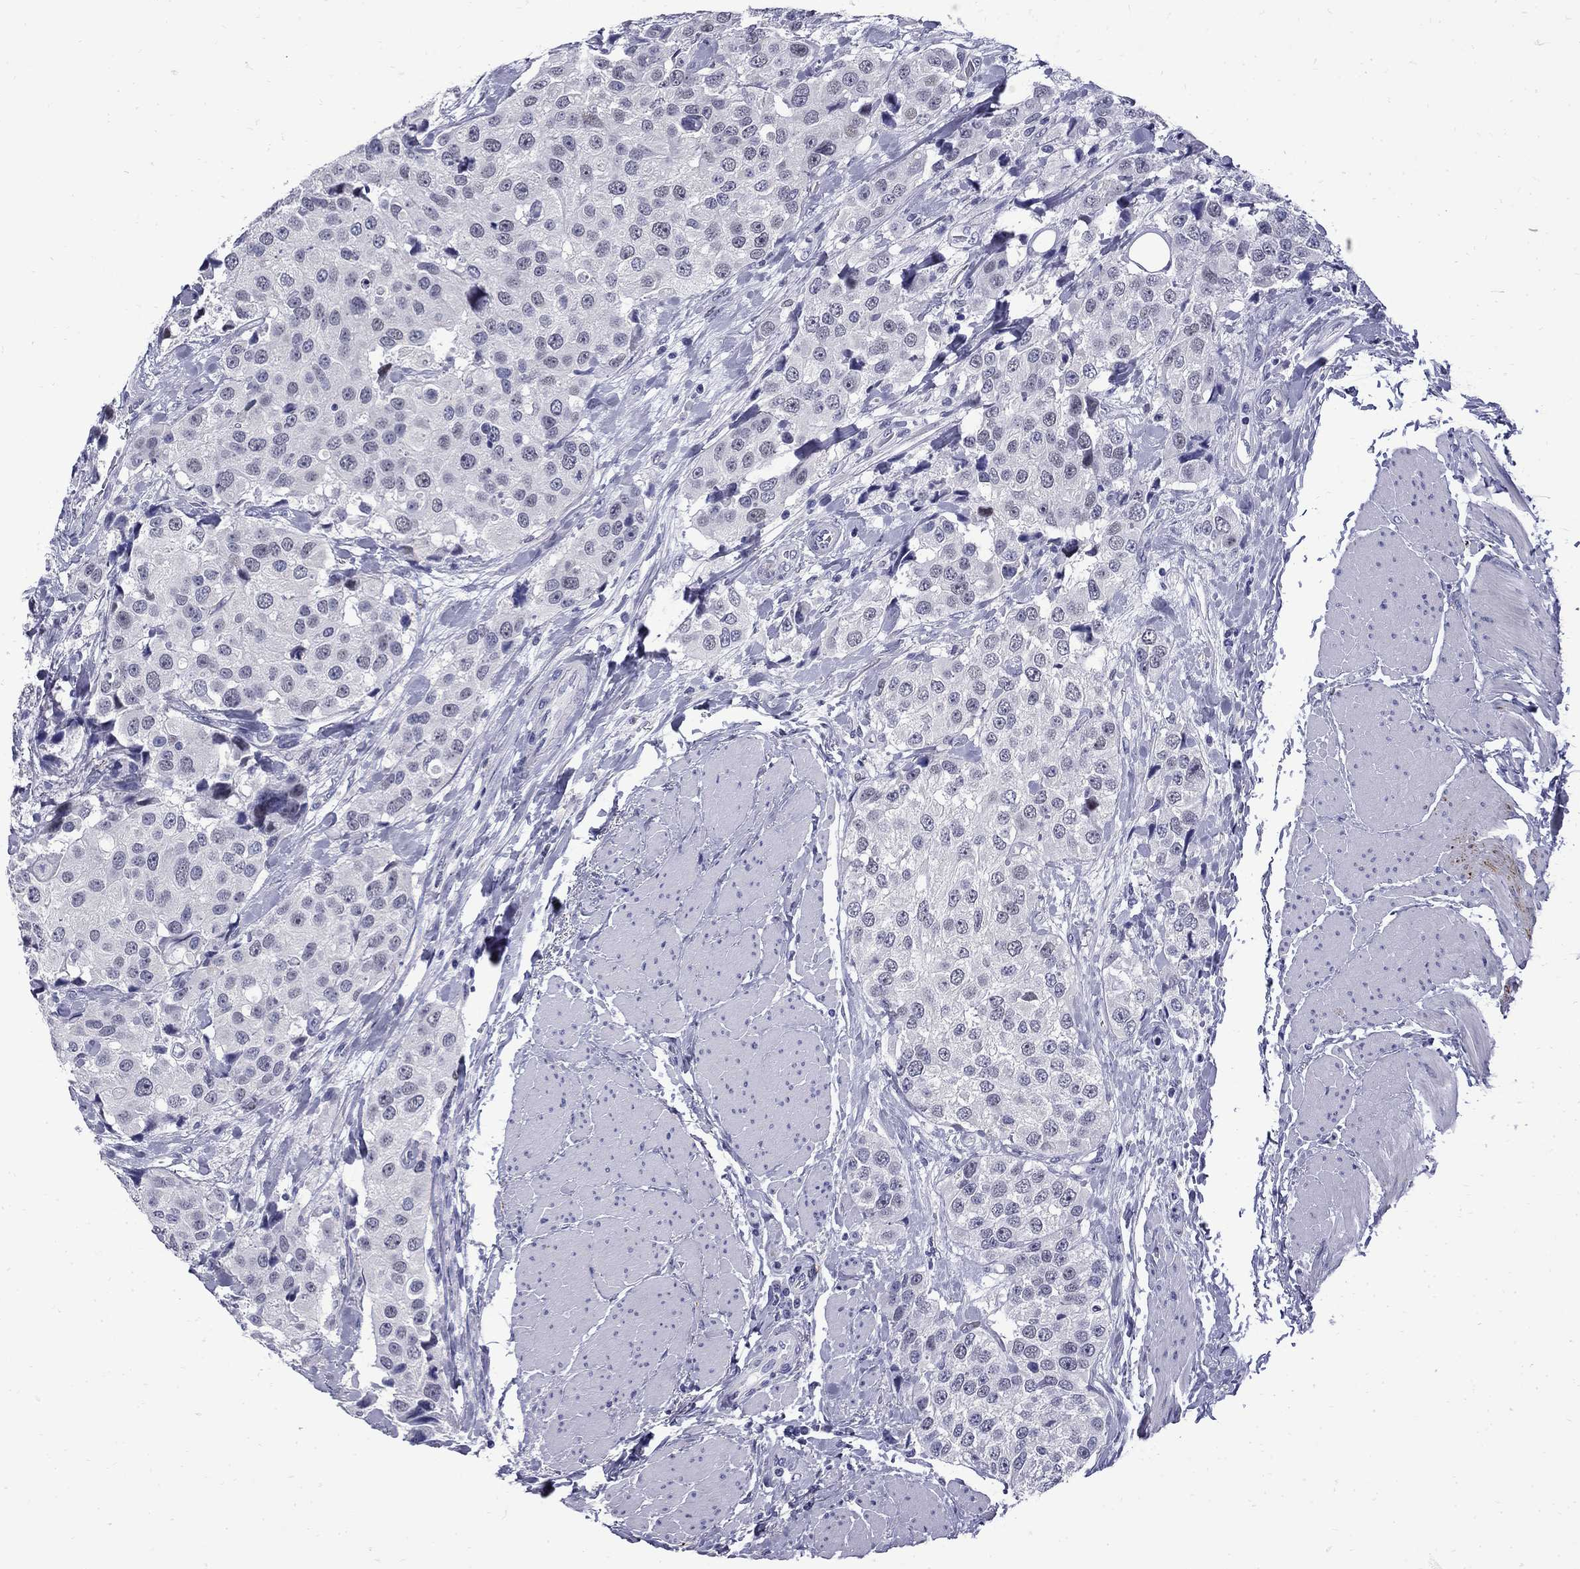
{"staining": {"intensity": "negative", "quantity": "none", "location": "none"}, "tissue": "urothelial cancer", "cell_type": "Tumor cells", "image_type": "cancer", "snomed": [{"axis": "morphology", "description": "Urothelial carcinoma, High grade"}, {"axis": "topography", "description": "Urinary bladder"}], "caption": "DAB immunohistochemical staining of human urothelial carcinoma (high-grade) exhibits no significant expression in tumor cells. Nuclei are stained in blue.", "gene": "MGARP", "patient": {"sex": "female", "age": 64}}